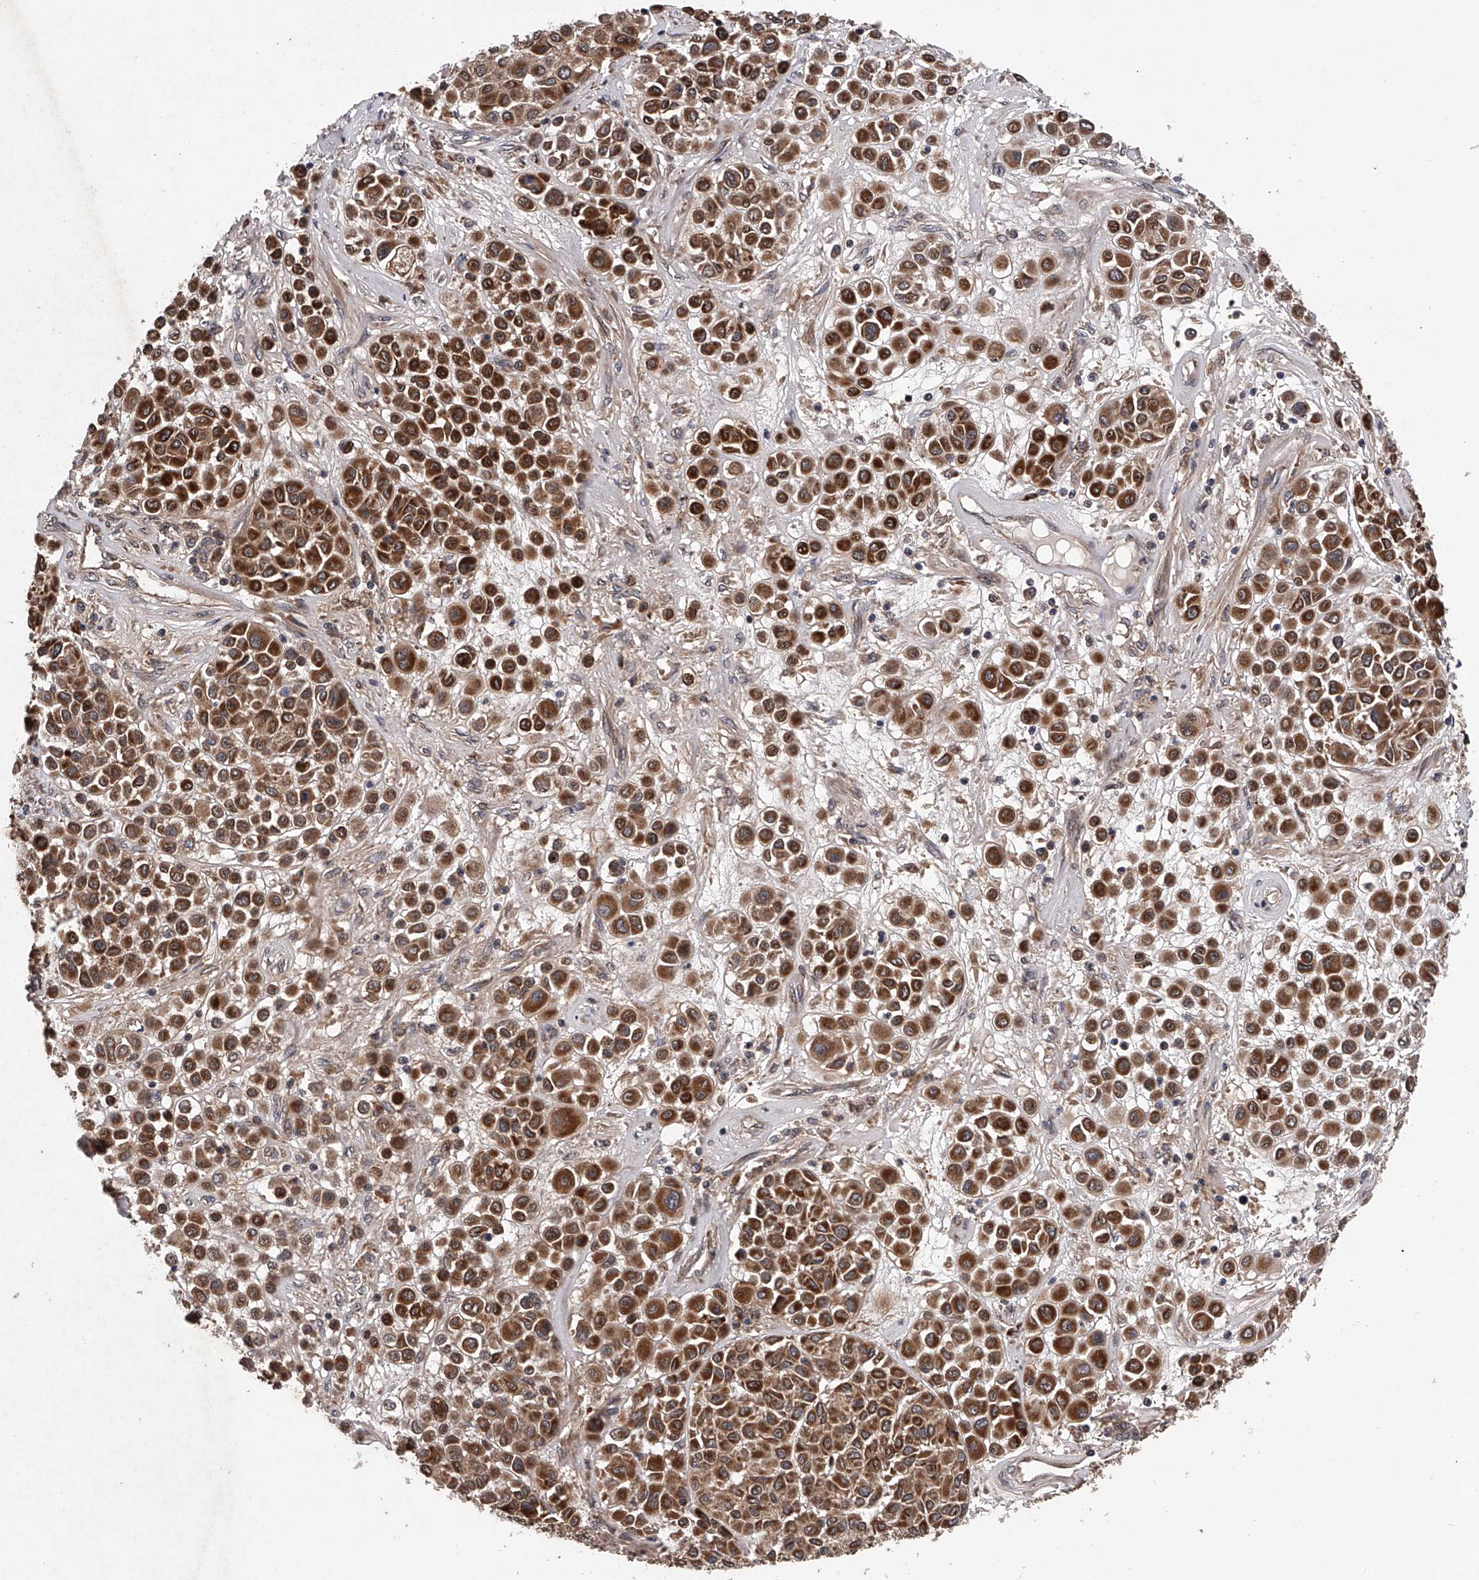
{"staining": {"intensity": "strong", "quantity": ">75%", "location": "cytoplasmic/membranous"}, "tissue": "melanoma", "cell_type": "Tumor cells", "image_type": "cancer", "snomed": [{"axis": "morphology", "description": "Malignant melanoma, Metastatic site"}, {"axis": "topography", "description": "Soft tissue"}], "caption": "Malignant melanoma (metastatic site) stained with a protein marker exhibits strong staining in tumor cells.", "gene": "MAP3K11", "patient": {"sex": "male", "age": 41}}